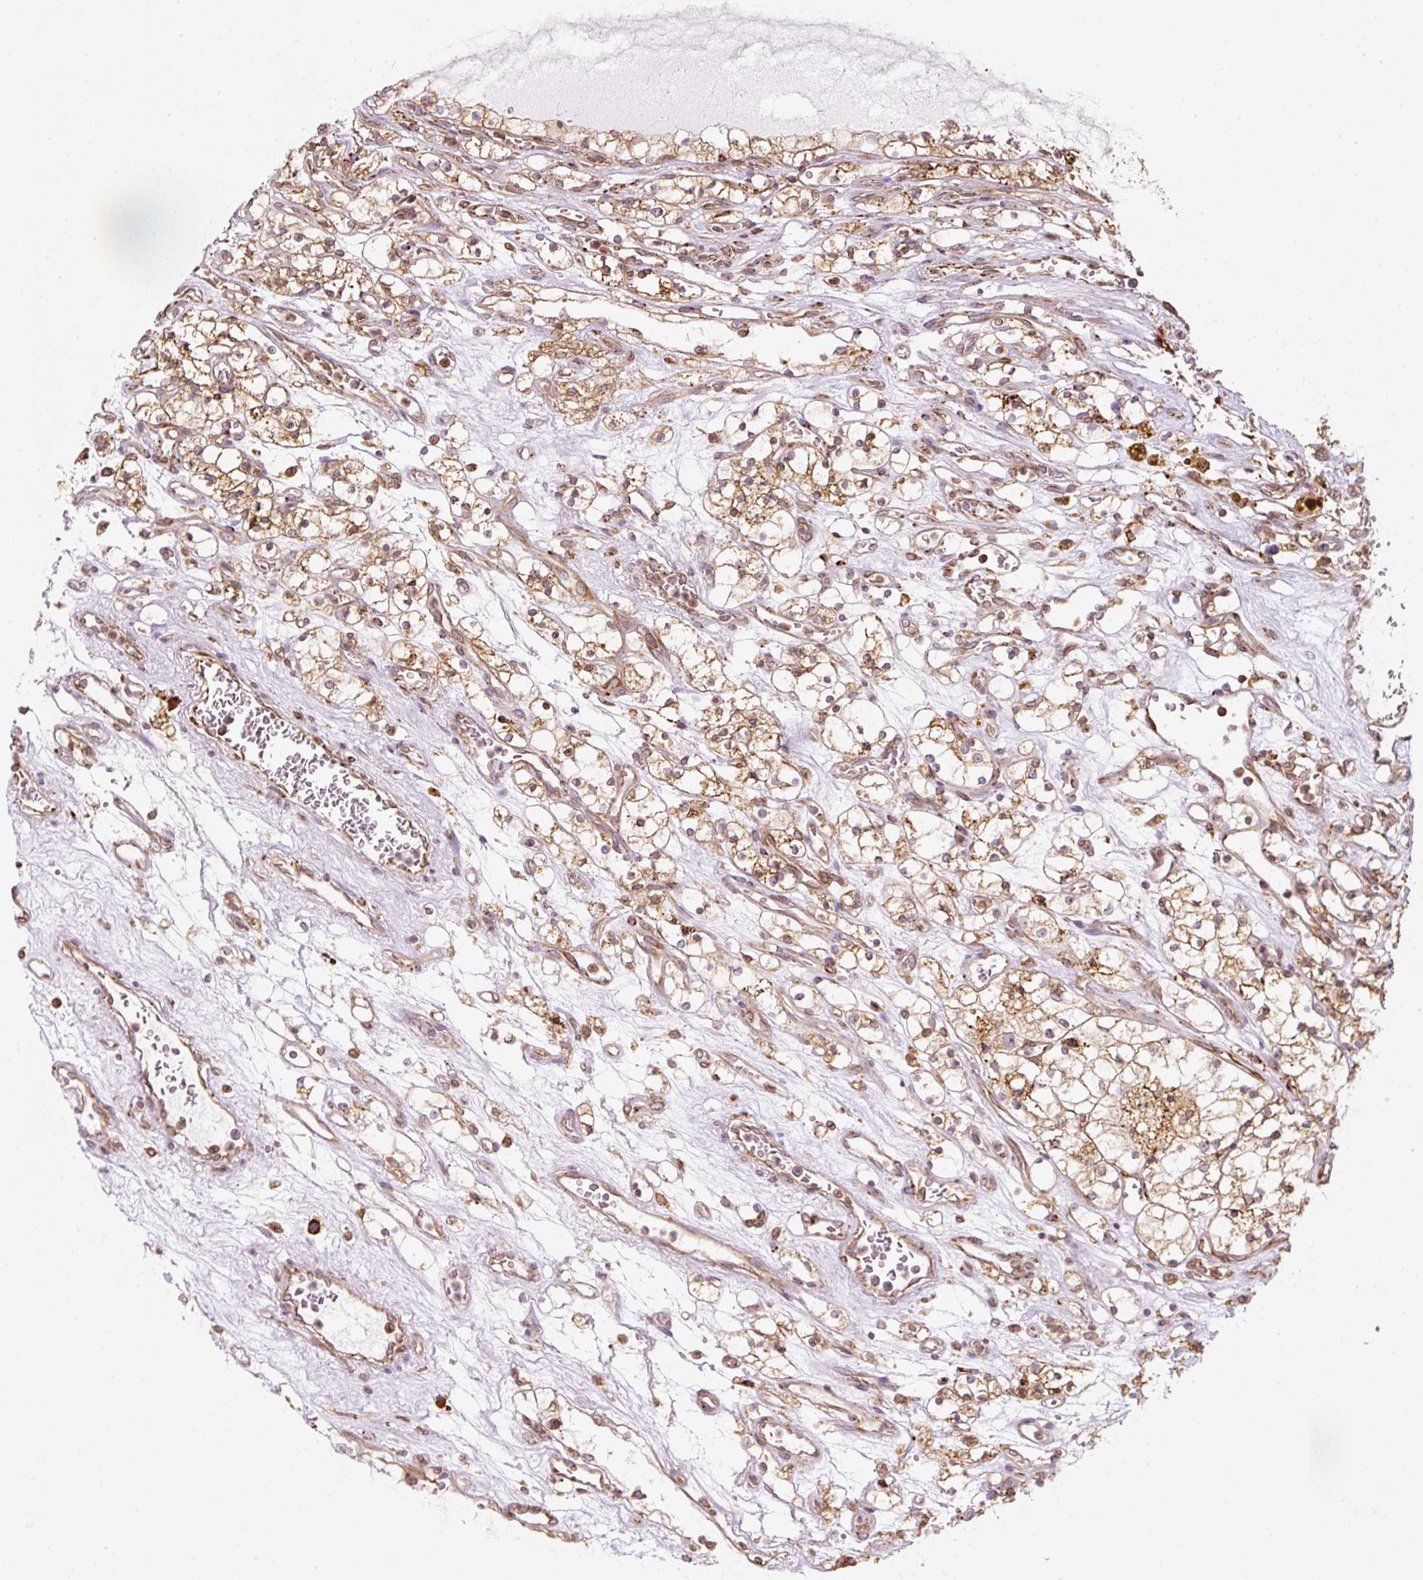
{"staining": {"intensity": "moderate", "quantity": ">75%", "location": "cytoplasmic/membranous"}, "tissue": "renal cancer", "cell_type": "Tumor cells", "image_type": "cancer", "snomed": [{"axis": "morphology", "description": "Adenocarcinoma, NOS"}, {"axis": "topography", "description": "Kidney"}], "caption": "DAB immunohistochemical staining of adenocarcinoma (renal) exhibits moderate cytoplasmic/membranous protein expression in approximately >75% of tumor cells.", "gene": "PRKCSH", "patient": {"sex": "female", "age": 69}}